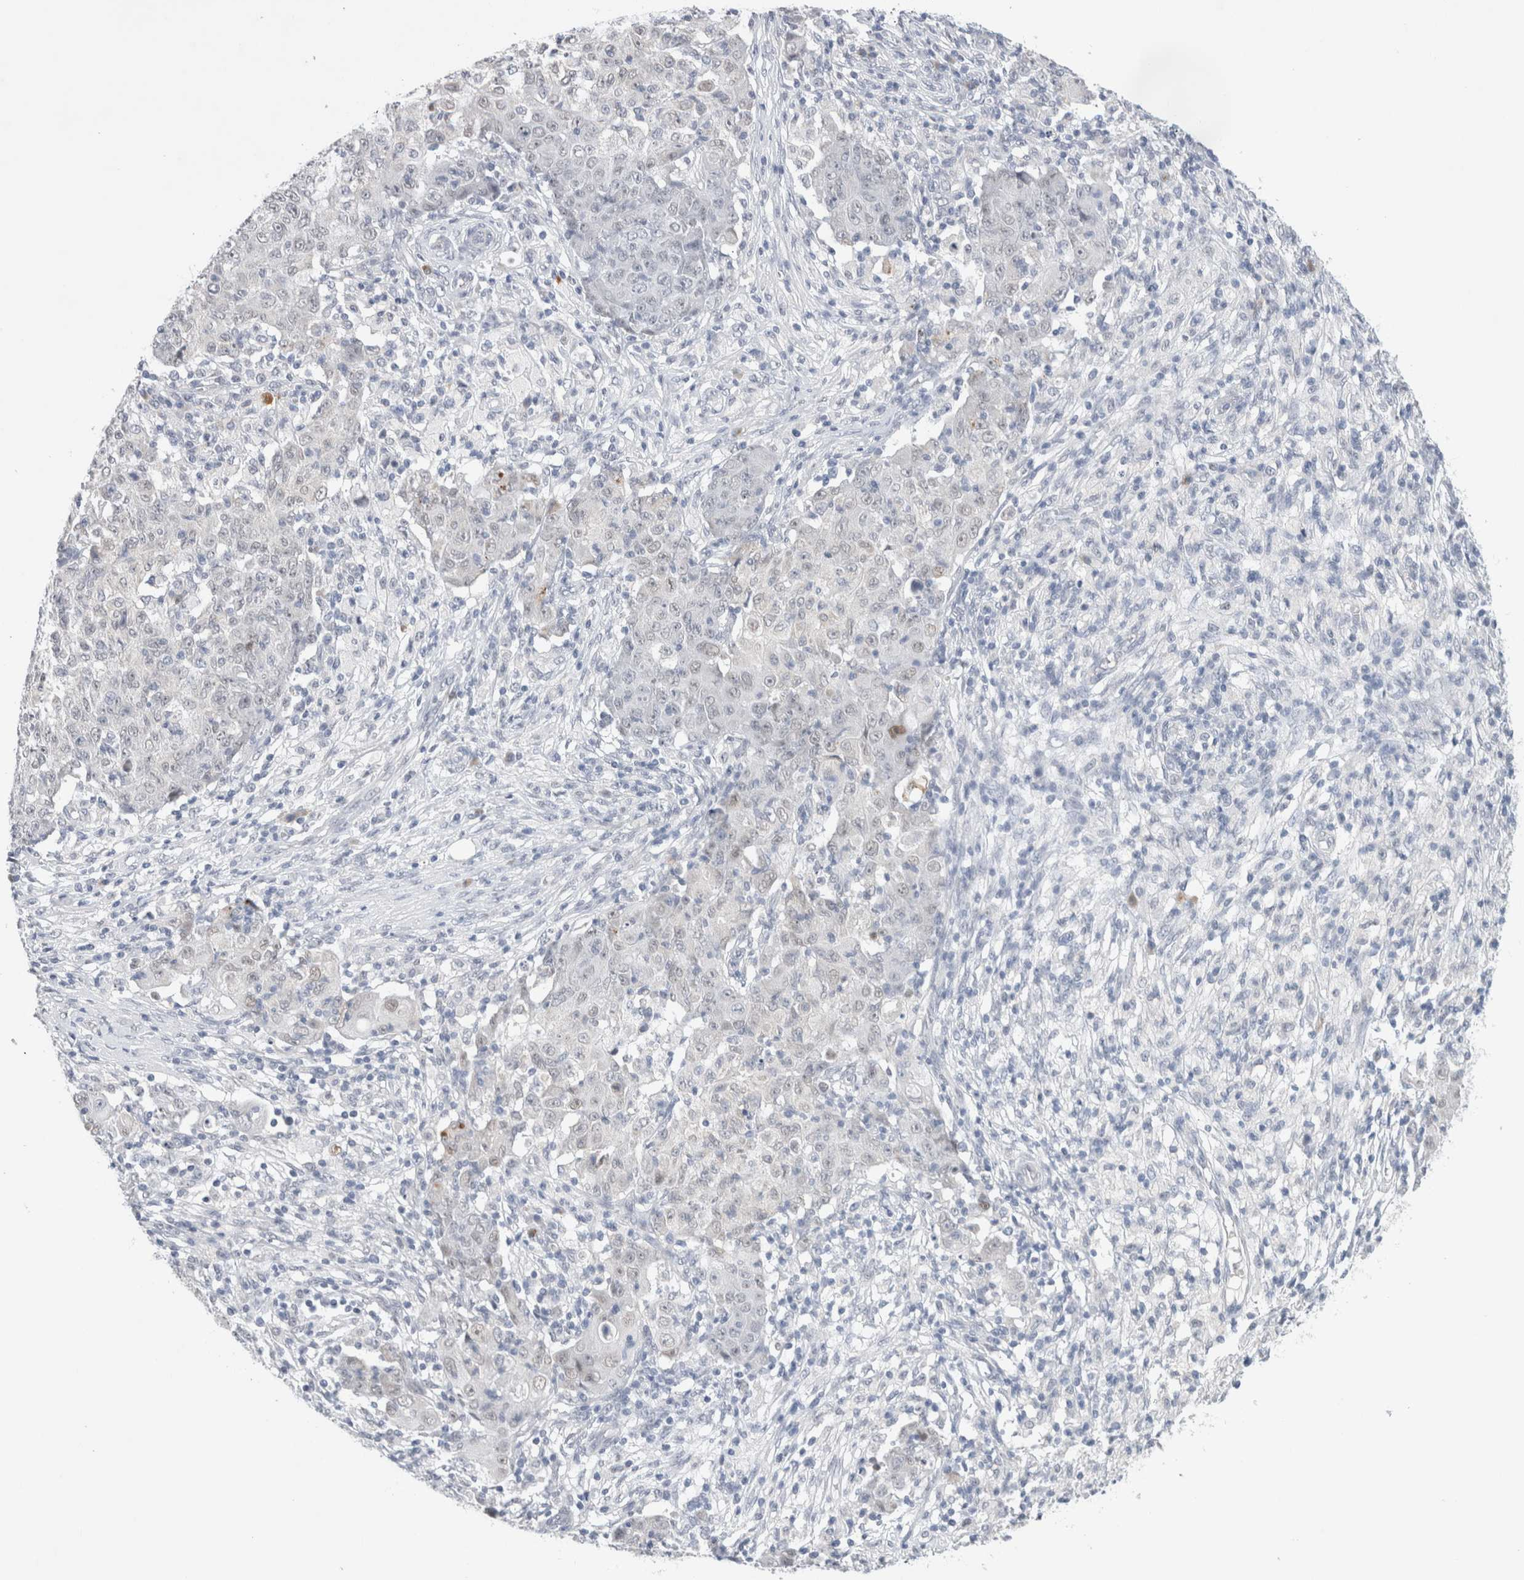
{"staining": {"intensity": "negative", "quantity": "none", "location": "none"}, "tissue": "ovarian cancer", "cell_type": "Tumor cells", "image_type": "cancer", "snomed": [{"axis": "morphology", "description": "Carcinoma, endometroid"}, {"axis": "topography", "description": "Ovary"}], "caption": "Immunohistochemistry image of neoplastic tissue: human ovarian endometroid carcinoma stained with DAB (3,3'-diaminobenzidine) displays no significant protein staining in tumor cells.", "gene": "SLC22A12", "patient": {"sex": "female", "age": 42}}